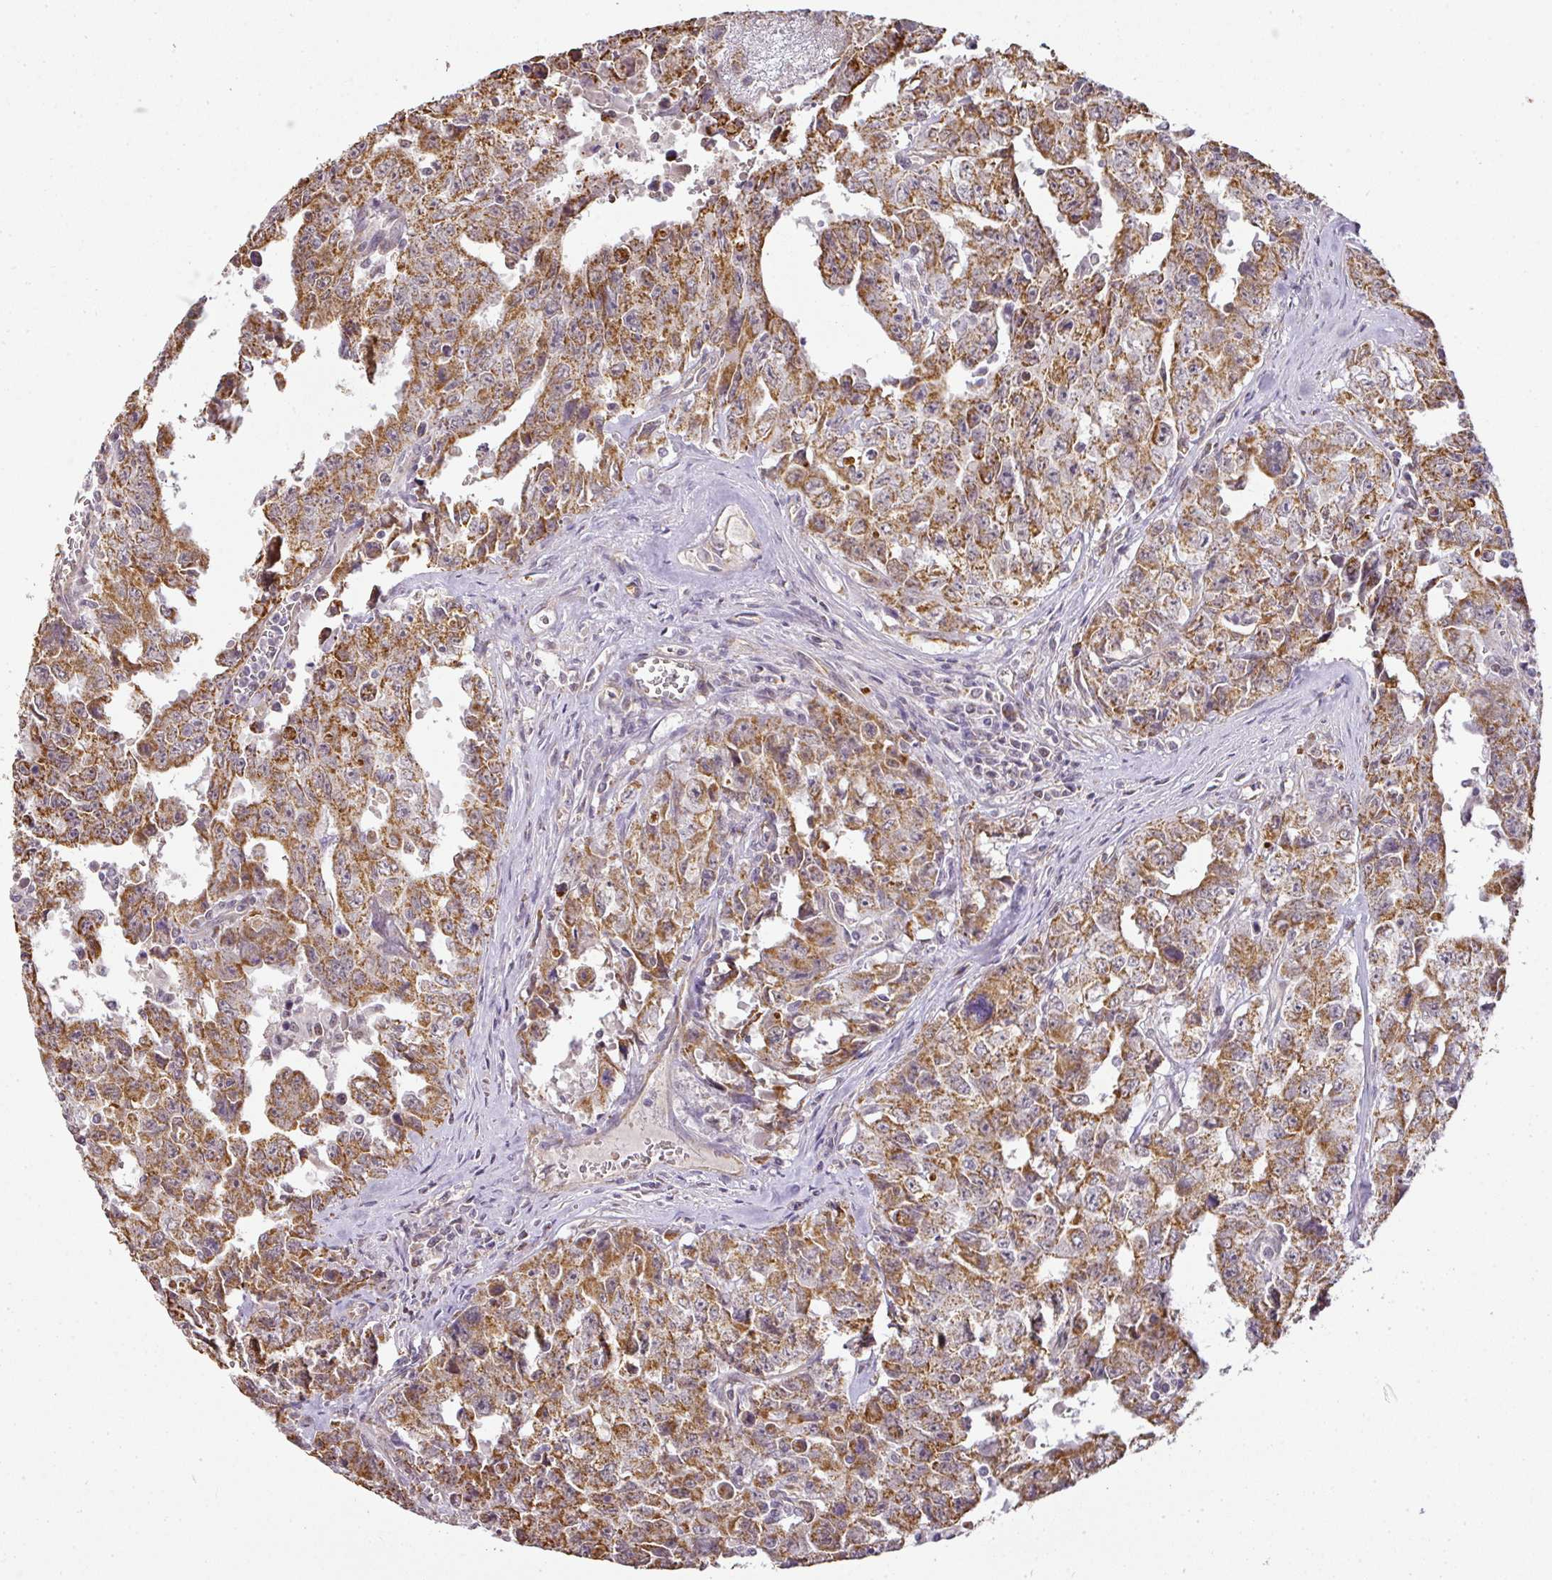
{"staining": {"intensity": "moderate", "quantity": ">75%", "location": "cytoplasmic/membranous"}, "tissue": "testis cancer", "cell_type": "Tumor cells", "image_type": "cancer", "snomed": [{"axis": "morphology", "description": "Carcinoma, Embryonal, NOS"}, {"axis": "topography", "description": "Testis"}], "caption": "Moderate cytoplasmic/membranous positivity is appreciated in approximately >75% of tumor cells in testis cancer. Immunohistochemistry (ihc) stains the protein of interest in brown and the nuclei are stained blue.", "gene": "MYOM2", "patient": {"sex": "male", "age": 24}}